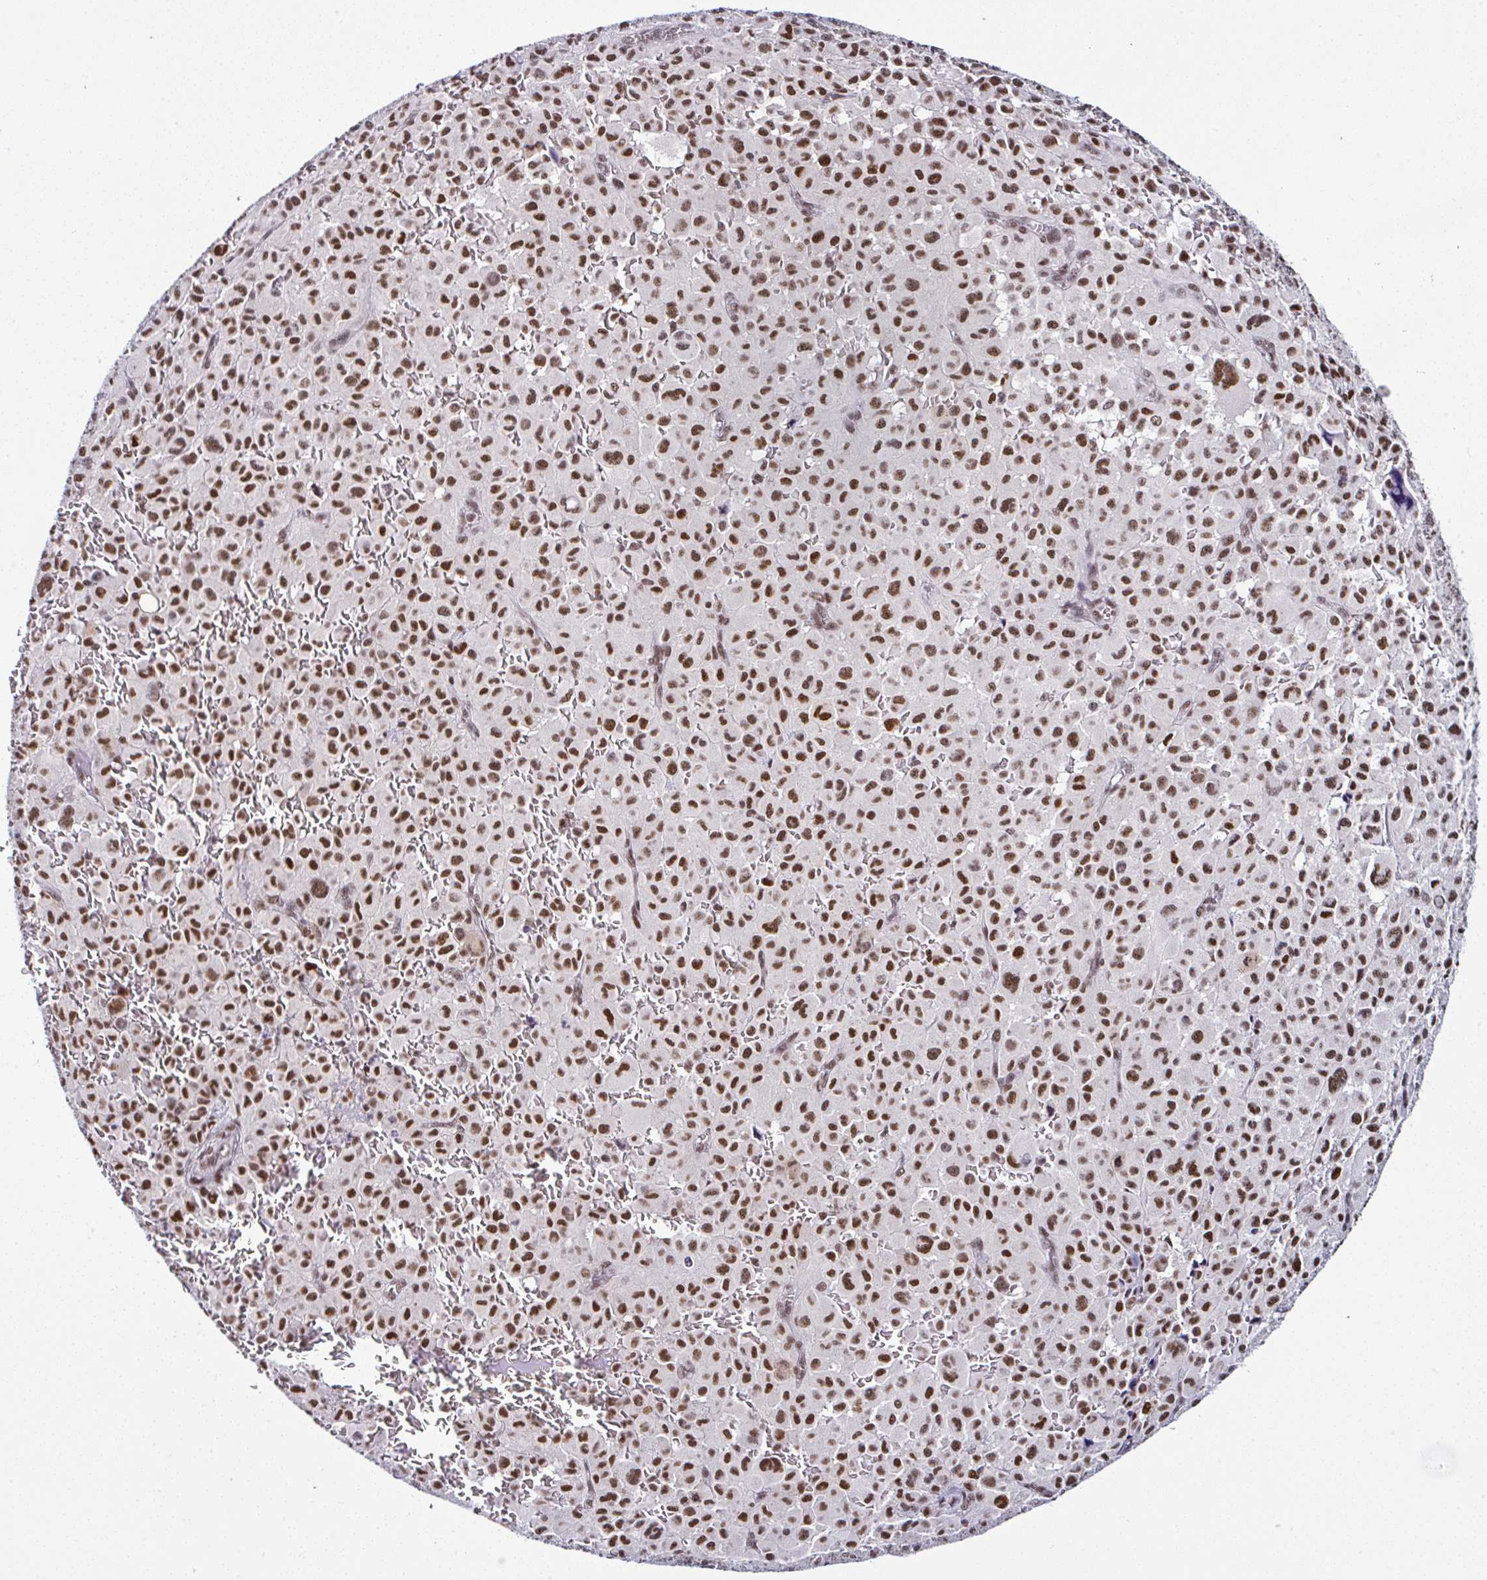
{"staining": {"intensity": "strong", "quantity": ">75%", "location": "nuclear"}, "tissue": "melanoma", "cell_type": "Tumor cells", "image_type": "cancer", "snomed": [{"axis": "morphology", "description": "Malignant melanoma, NOS"}, {"axis": "topography", "description": "Skin"}], "caption": "The immunohistochemical stain highlights strong nuclear expression in tumor cells of melanoma tissue. The staining was performed using DAB to visualize the protein expression in brown, while the nuclei were stained in blue with hematoxylin (Magnification: 20x).", "gene": "DR1", "patient": {"sex": "female", "age": 74}}